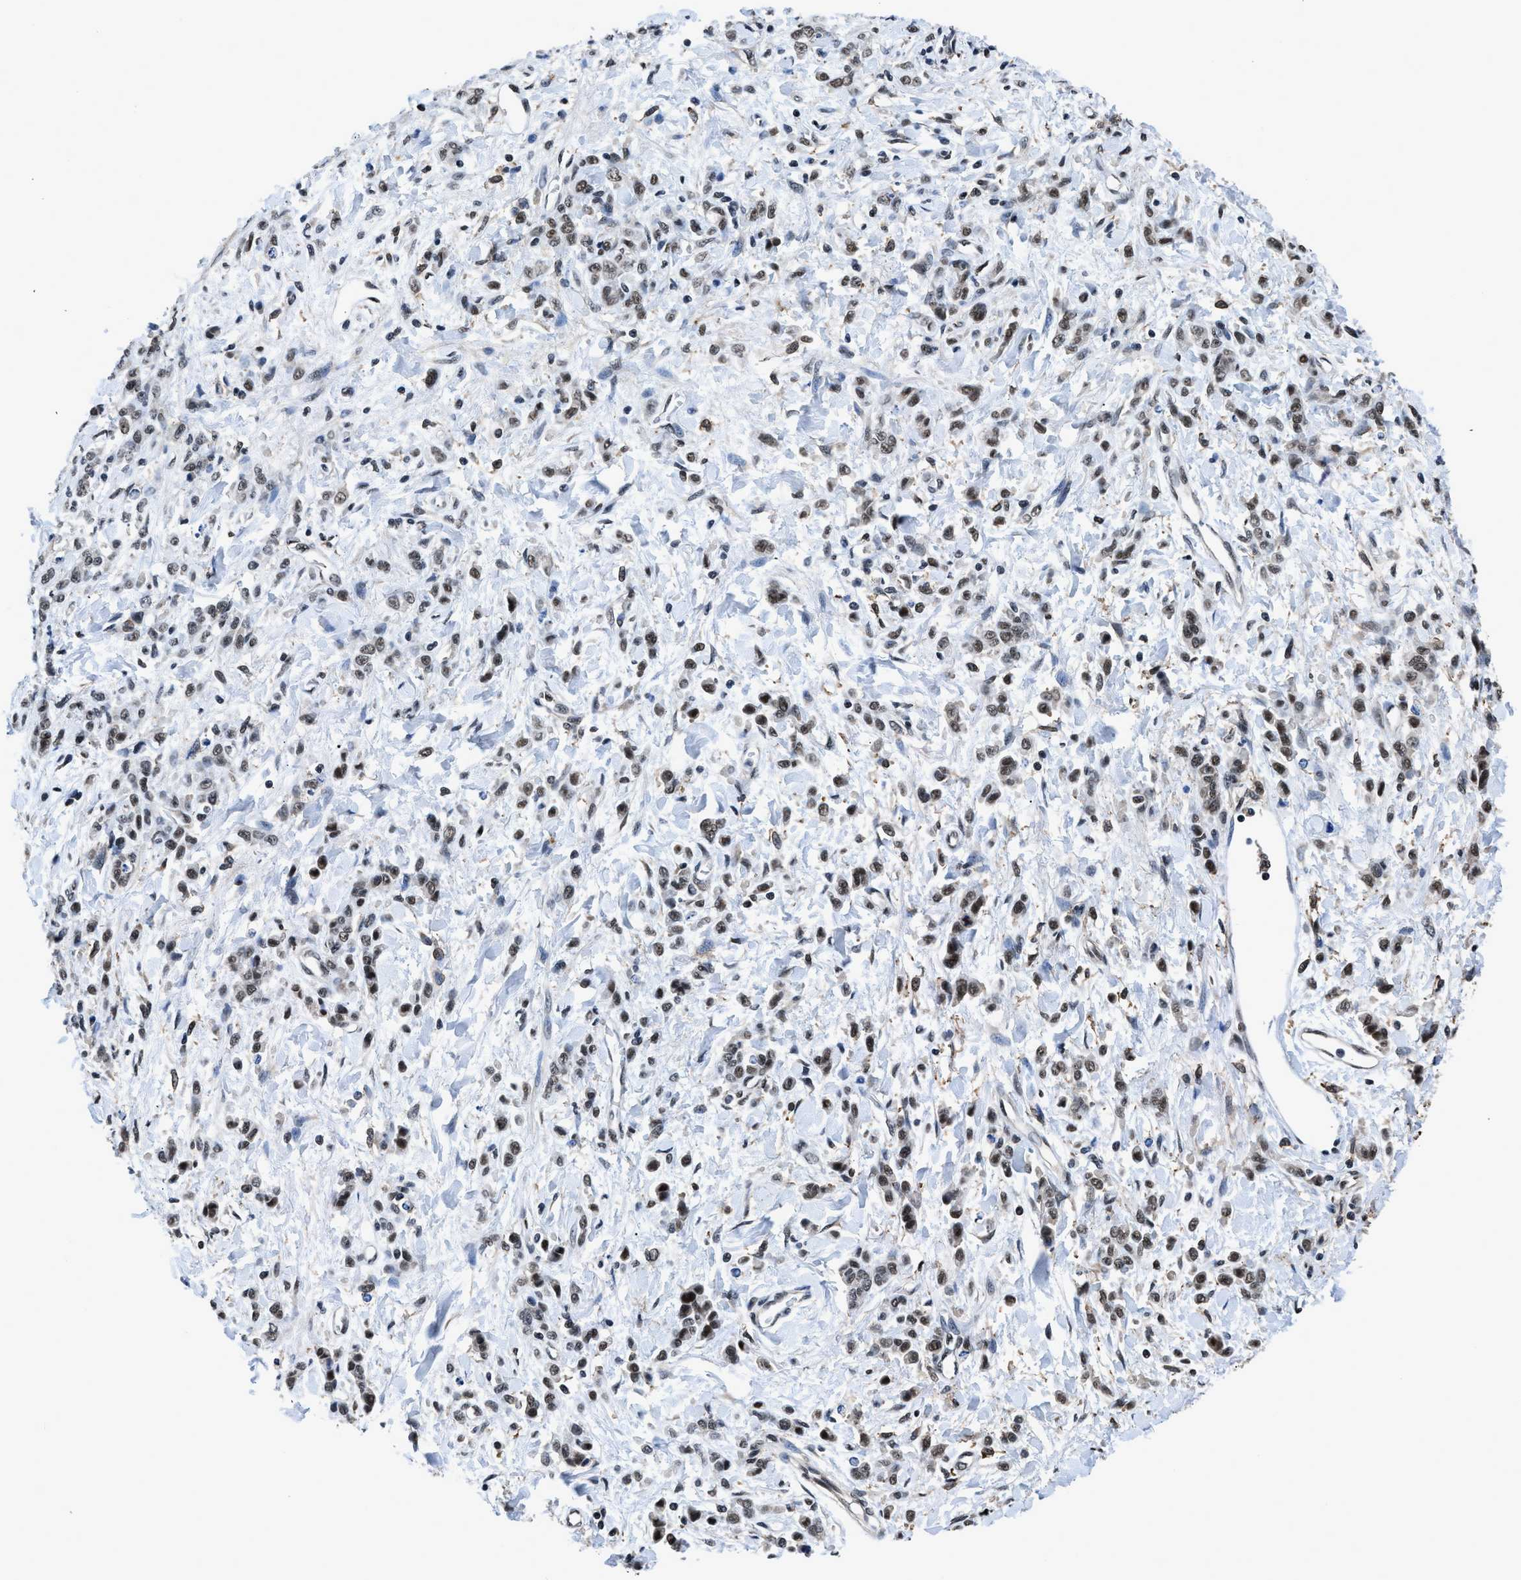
{"staining": {"intensity": "moderate", "quantity": ">75%", "location": "nuclear"}, "tissue": "stomach cancer", "cell_type": "Tumor cells", "image_type": "cancer", "snomed": [{"axis": "morphology", "description": "Normal tissue, NOS"}, {"axis": "morphology", "description": "Adenocarcinoma, NOS"}, {"axis": "topography", "description": "Stomach"}], "caption": "Tumor cells display medium levels of moderate nuclear positivity in approximately >75% of cells in stomach cancer.", "gene": "HNRNPH2", "patient": {"sex": "male", "age": 82}}